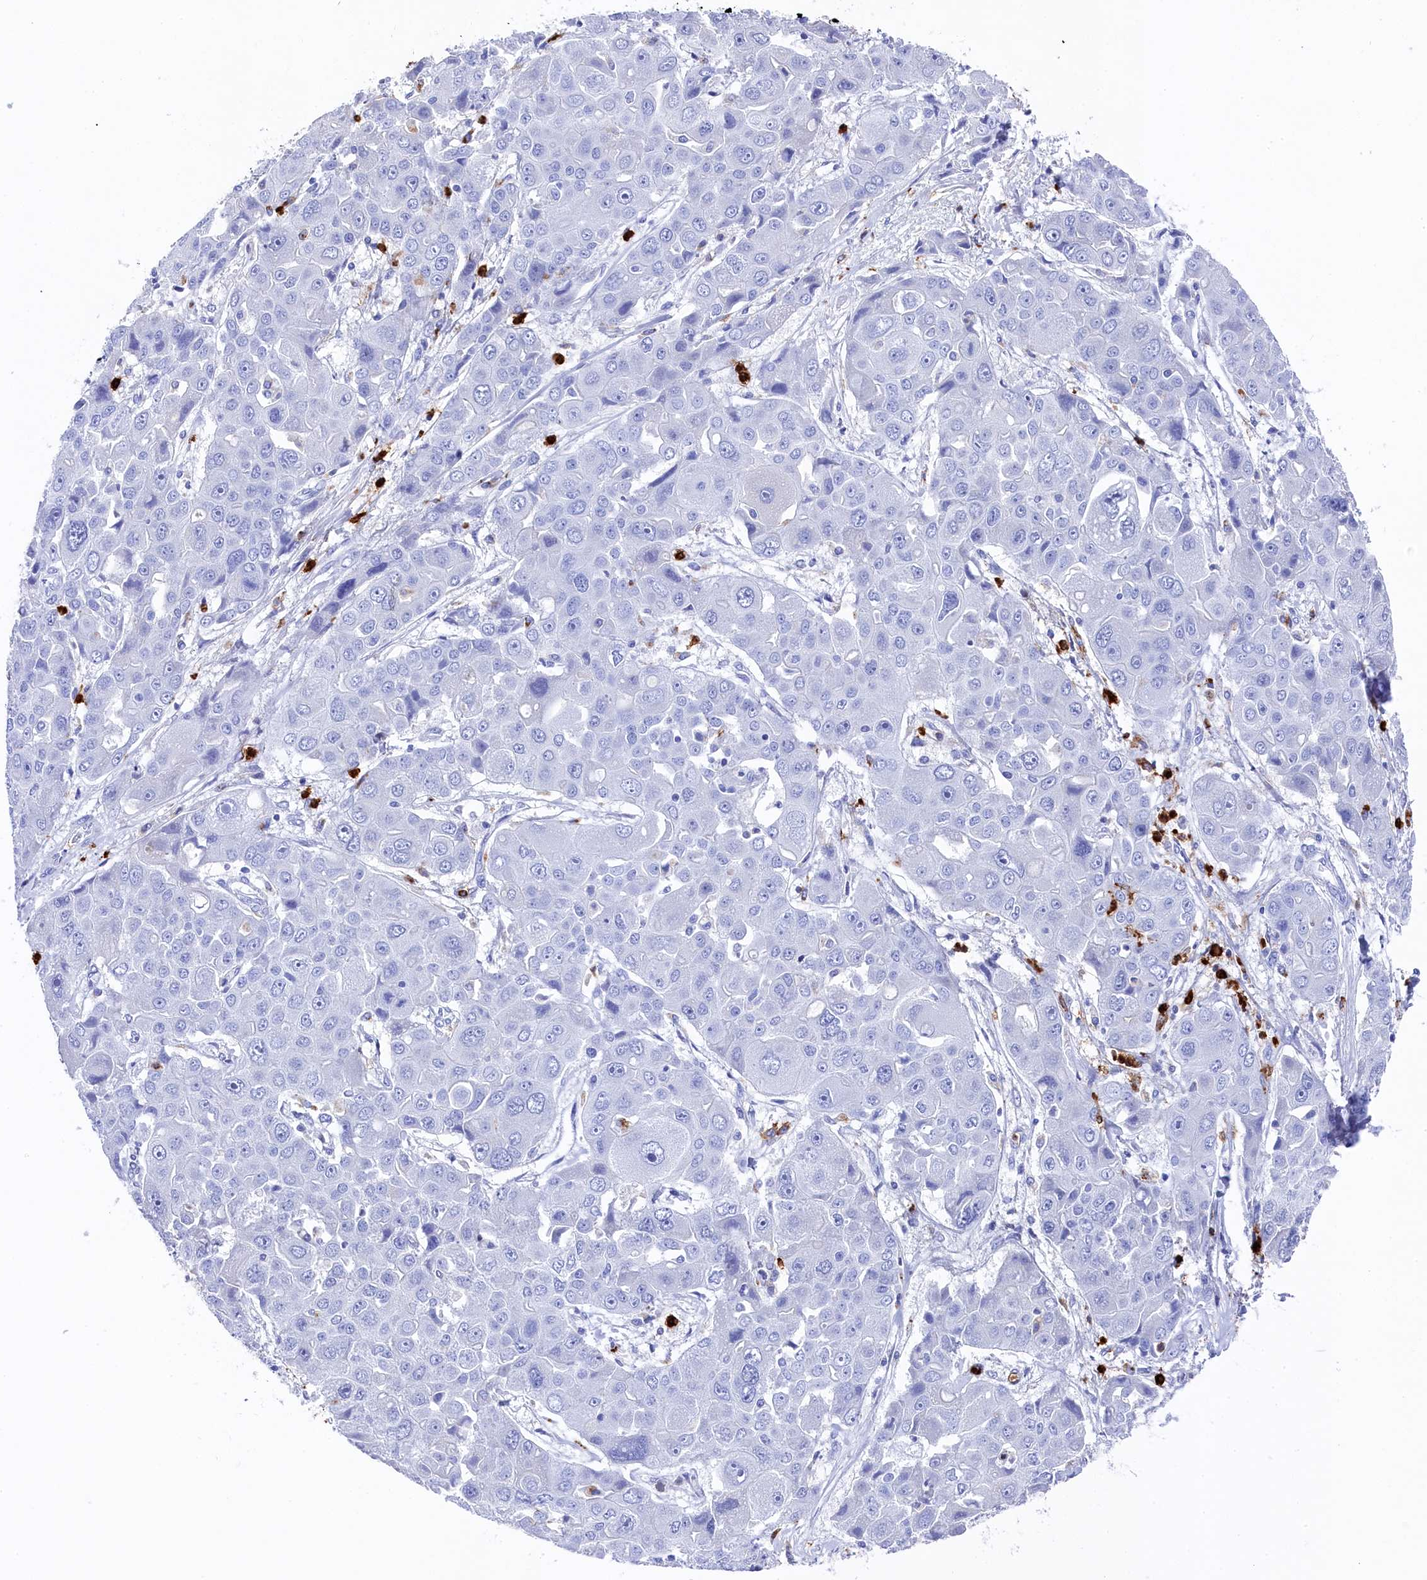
{"staining": {"intensity": "negative", "quantity": "none", "location": "none"}, "tissue": "liver cancer", "cell_type": "Tumor cells", "image_type": "cancer", "snomed": [{"axis": "morphology", "description": "Cholangiocarcinoma"}, {"axis": "topography", "description": "Liver"}], "caption": "An image of human cholangiocarcinoma (liver) is negative for staining in tumor cells. (Stains: DAB immunohistochemistry (IHC) with hematoxylin counter stain, Microscopy: brightfield microscopy at high magnification).", "gene": "PLAC8", "patient": {"sex": "male", "age": 67}}